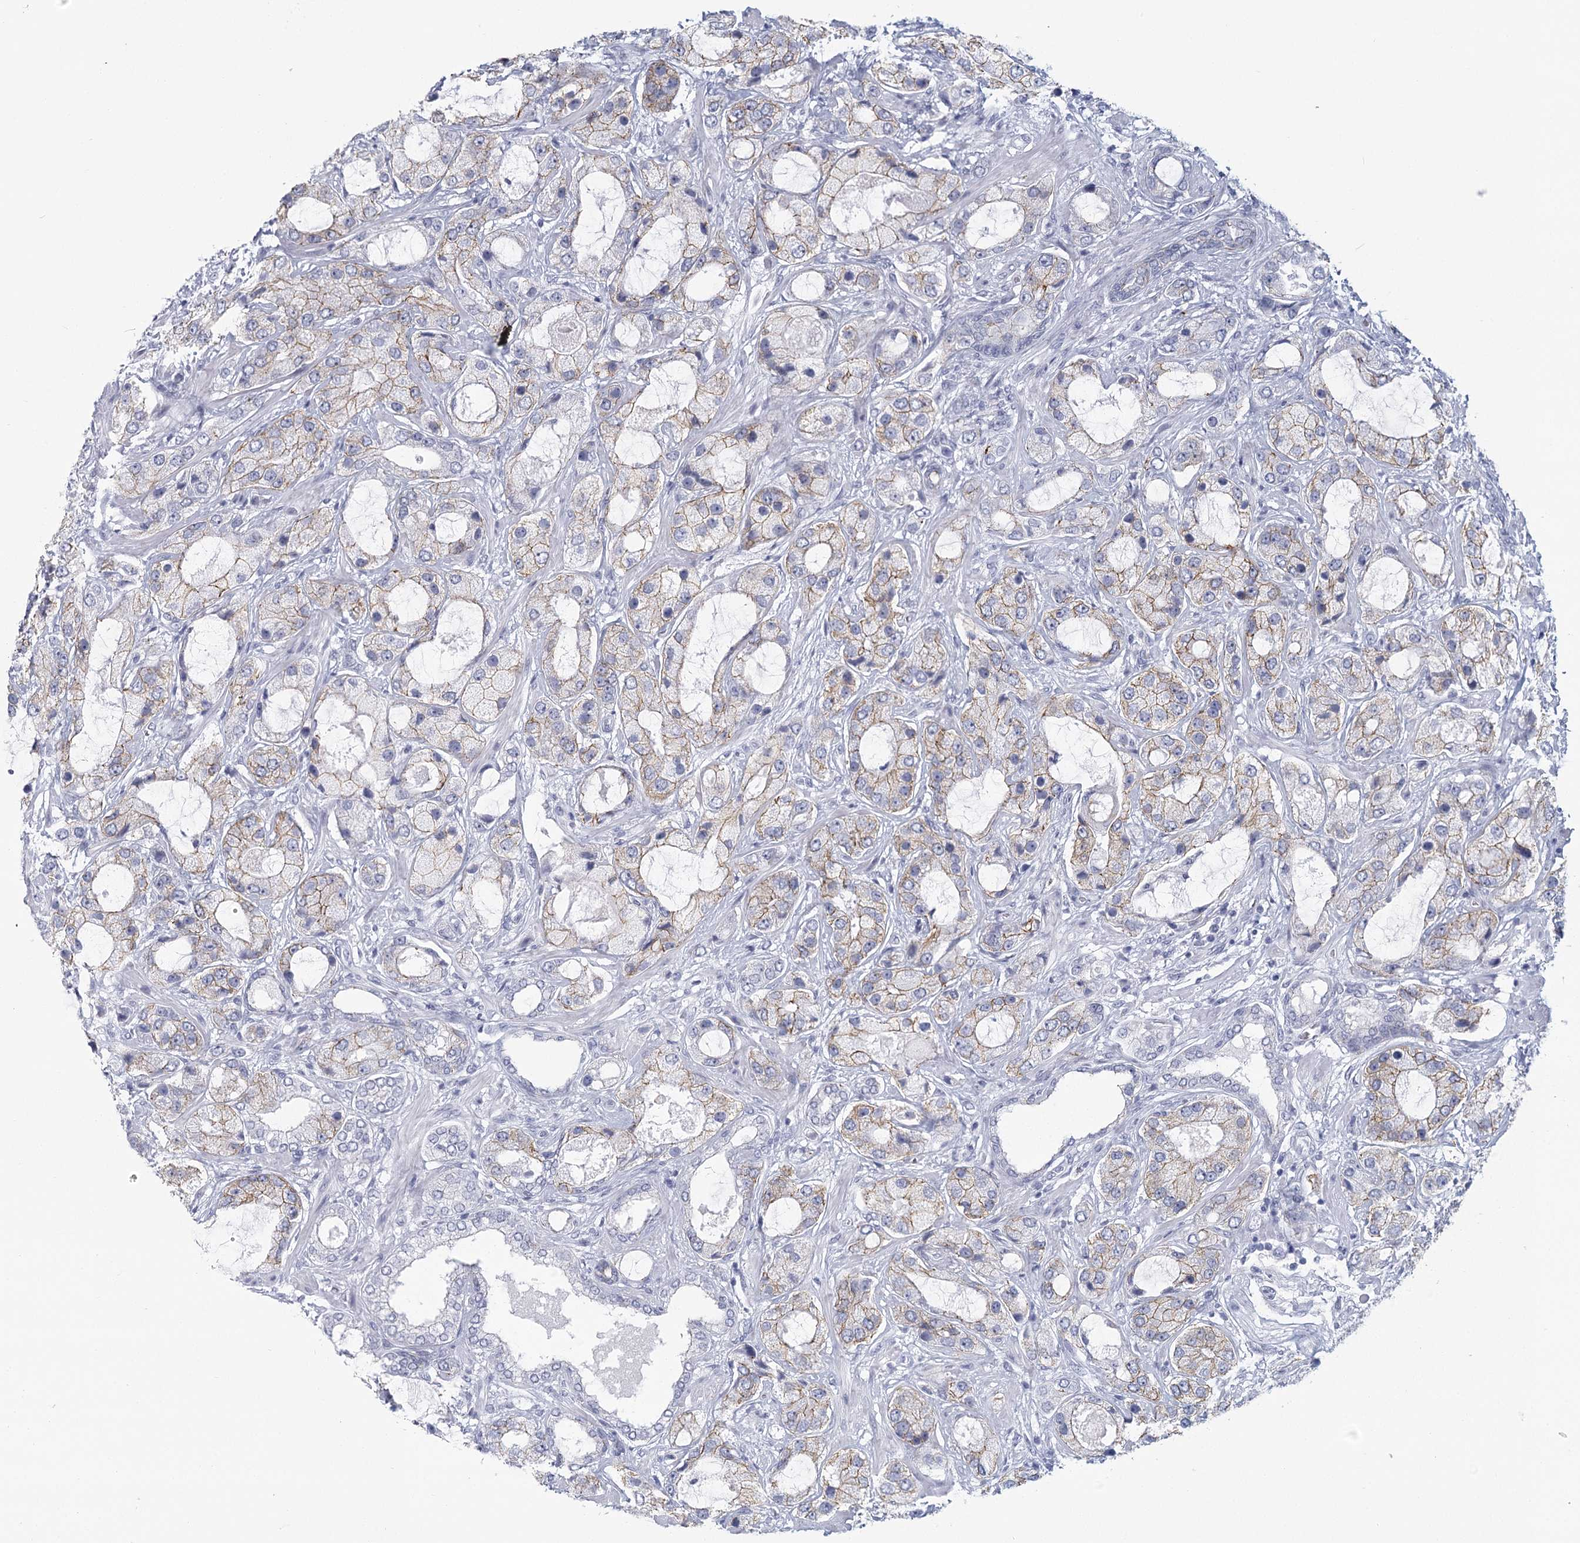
{"staining": {"intensity": "weak", "quantity": "25%-75%", "location": "cytoplasmic/membranous"}, "tissue": "prostate cancer", "cell_type": "Tumor cells", "image_type": "cancer", "snomed": [{"axis": "morphology", "description": "Normal tissue, NOS"}, {"axis": "morphology", "description": "Adenocarcinoma, High grade"}, {"axis": "topography", "description": "Prostate"}, {"axis": "topography", "description": "Peripheral nerve tissue"}], "caption": "Tumor cells reveal low levels of weak cytoplasmic/membranous positivity in approximately 25%-75% of cells in prostate cancer. (Stains: DAB (3,3'-diaminobenzidine) in brown, nuclei in blue, Microscopy: brightfield microscopy at high magnification).", "gene": "WNT8B", "patient": {"sex": "male", "age": 59}}